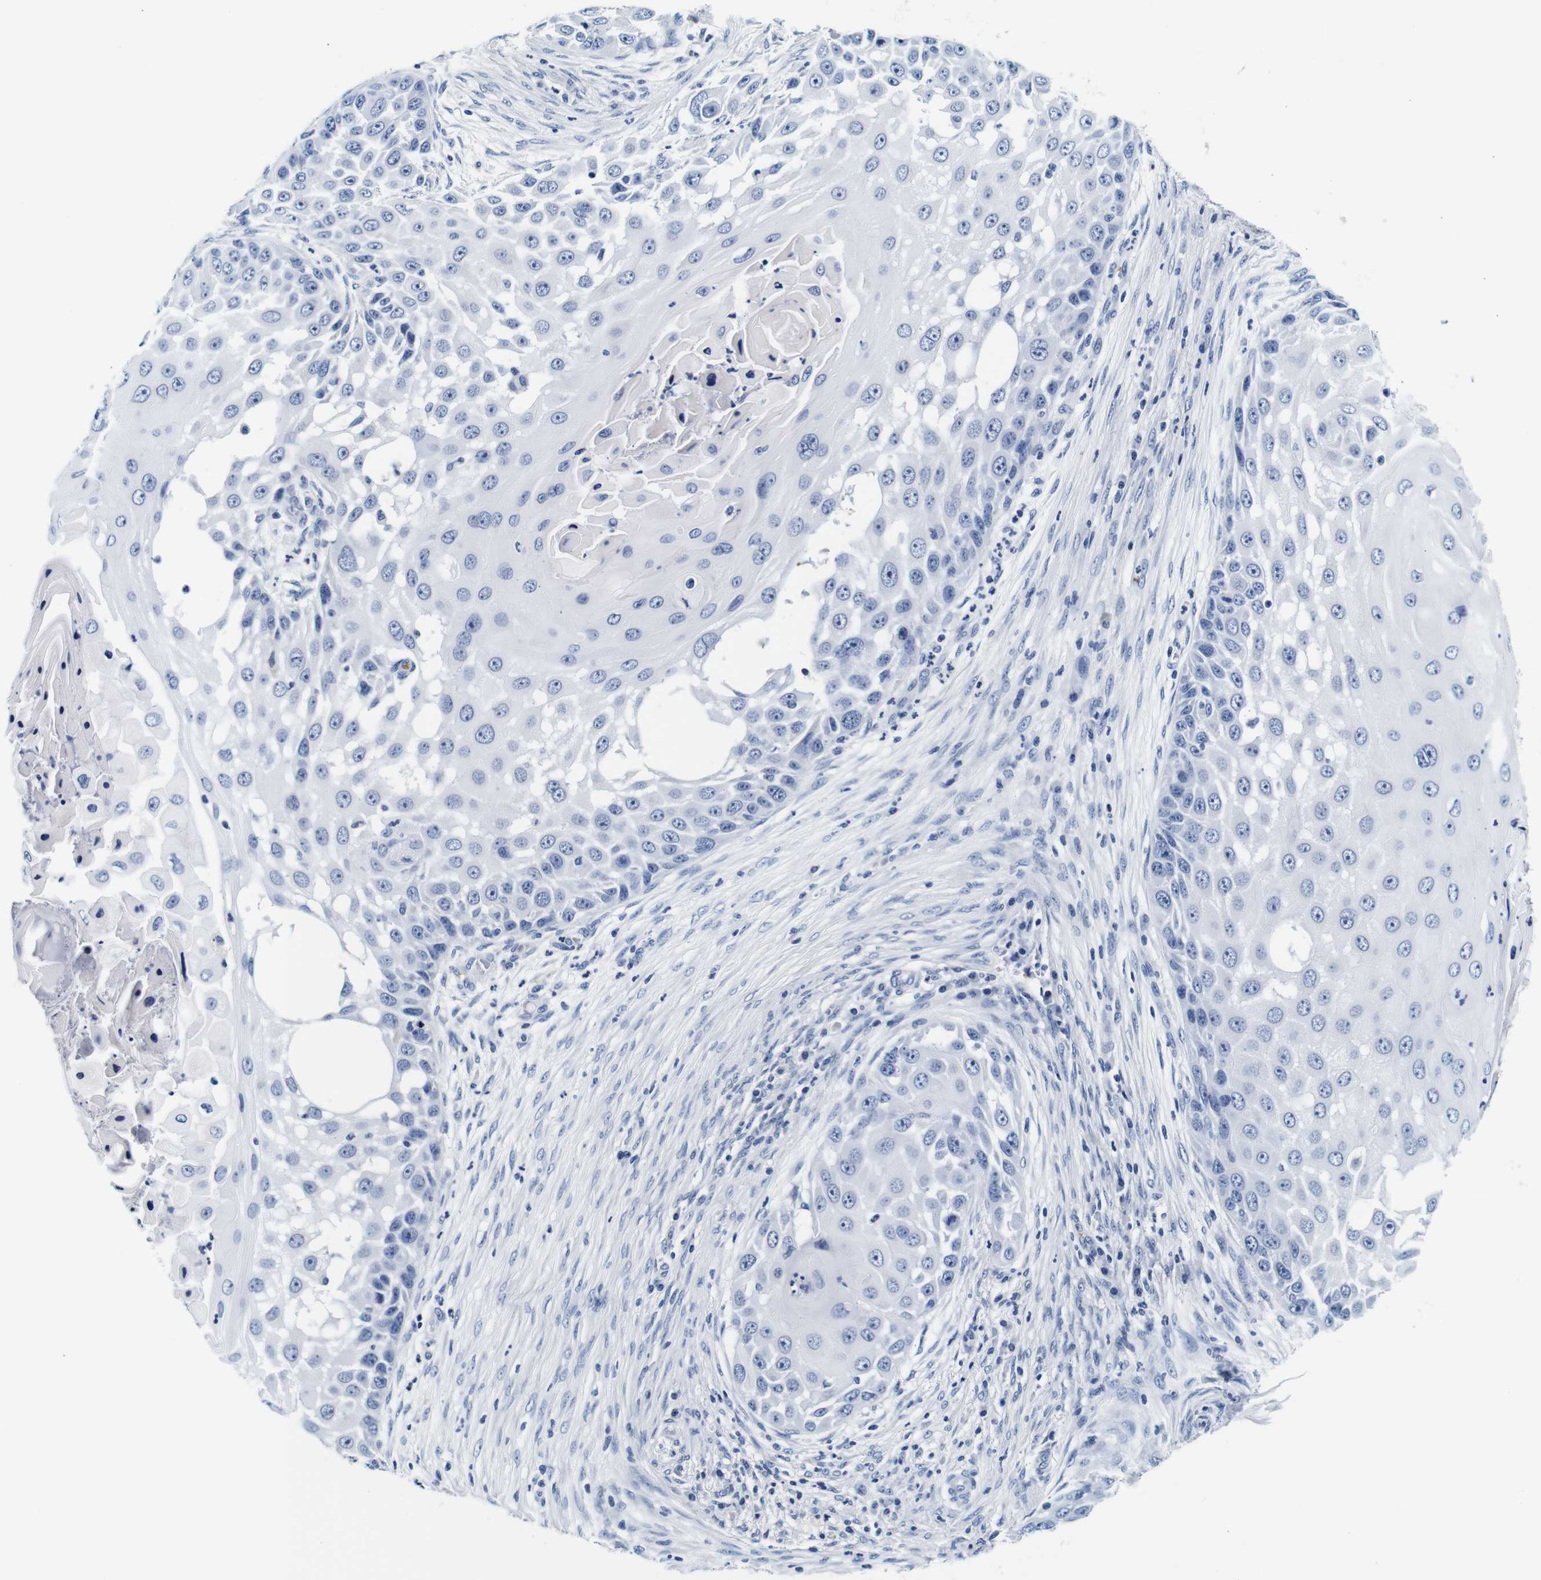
{"staining": {"intensity": "negative", "quantity": "none", "location": "none"}, "tissue": "skin cancer", "cell_type": "Tumor cells", "image_type": "cancer", "snomed": [{"axis": "morphology", "description": "Squamous cell carcinoma, NOS"}, {"axis": "topography", "description": "Skin"}], "caption": "This is a micrograph of immunohistochemistry (IHC) staining of skin cancer (squamous cell carcinoma), which shows no expression in tumor cells.", "gene": "GP1BA", "patient": {"sex": "female", "age": 44}}